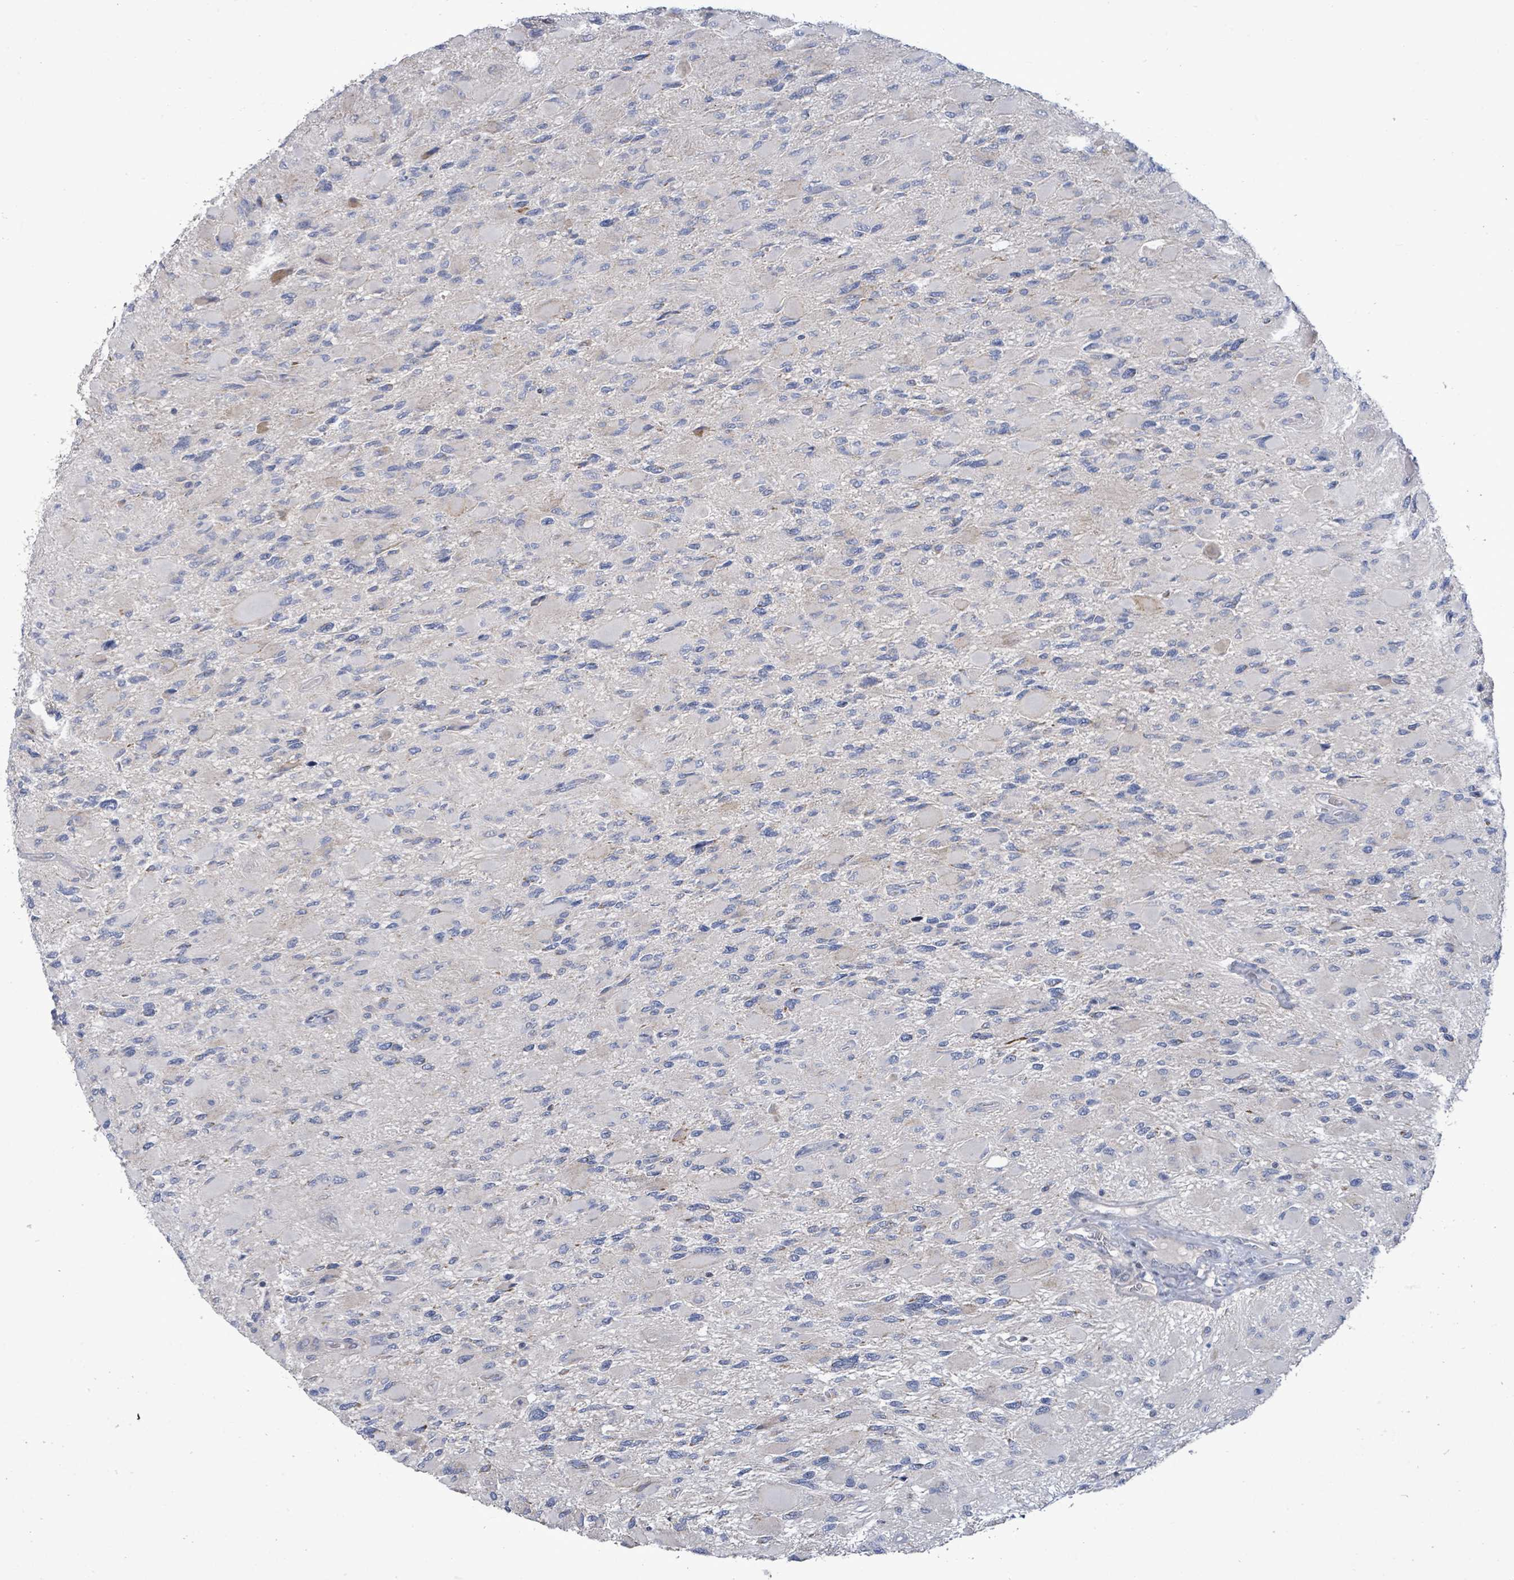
{"staining": {"intensity": "negative", "quantity": "none", "location": "none"}, "tissue": "glioma", "cell_type": "Tumor cells", "image_type": "cancer", "snomed": [{"axis": "morphology", "description": "Glioma, malignant, High grade"}, {"axis": "topography", "description": "Cerebral cortex"}], "caption": "A photomicrograph of human malignant glioma (high-grade) is negative for staining in tumor cells.", "gene": "ZFPM1", "patient": {"sex": "female", "age": 36}}